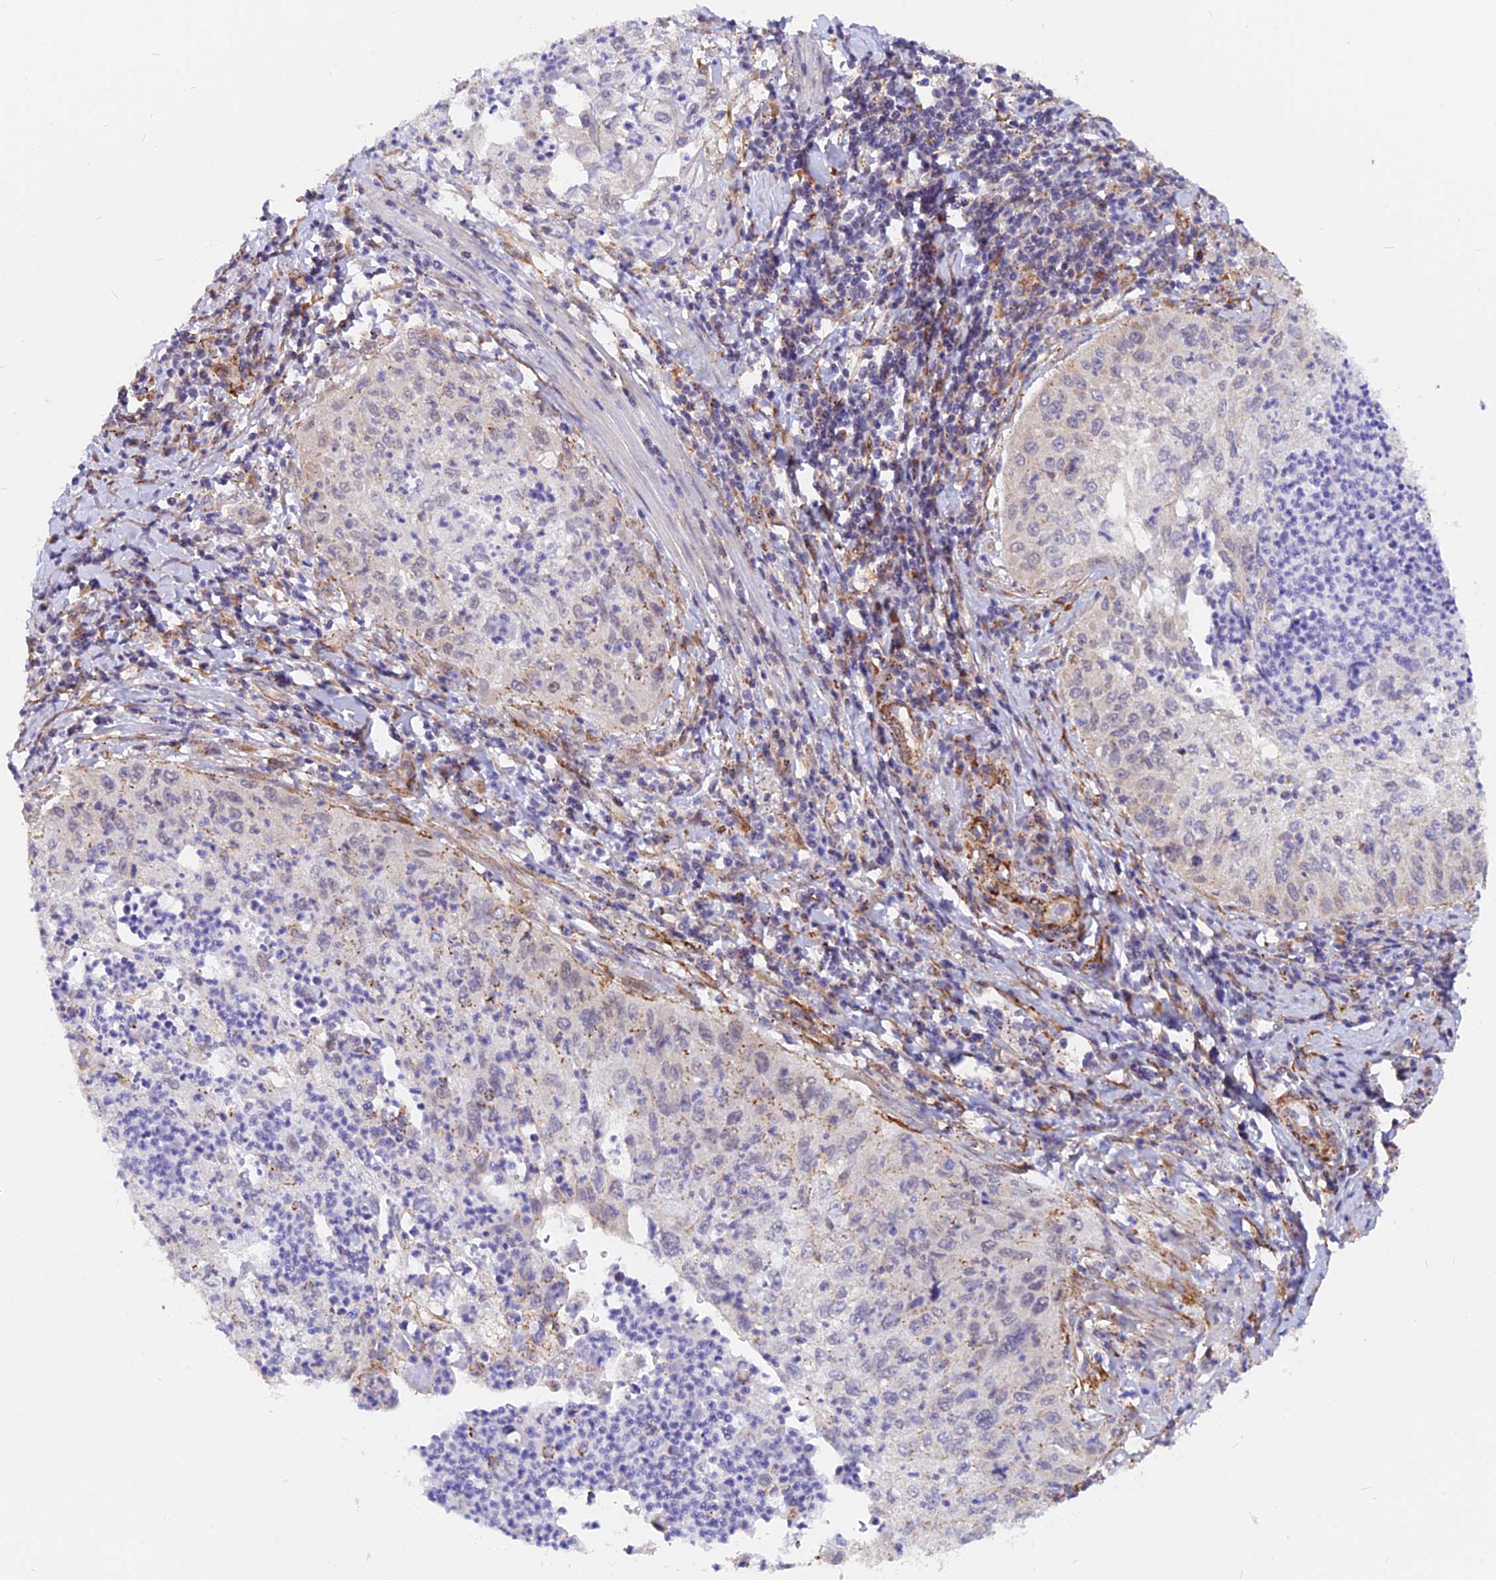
{"staining": {"intensity": "negative", "quantity": "none", "location": "none"}, "tissue": "cervical cancer", "cell_type": "Tumor cells", "image_type": "cancer", "snomed": [{"axis": "morphology", "description": "Squamous cell carcinoma, NOS"}, {"axis": "topography", "description": "Cervix"}], "caption": "Immunohistochemistry (IHC) of human cervical cancer (squamous cell carcinoma) displays no expression in tumor cells.", "gene": "VSTM2L", "patient": {"sex": "female", "age": 30}}